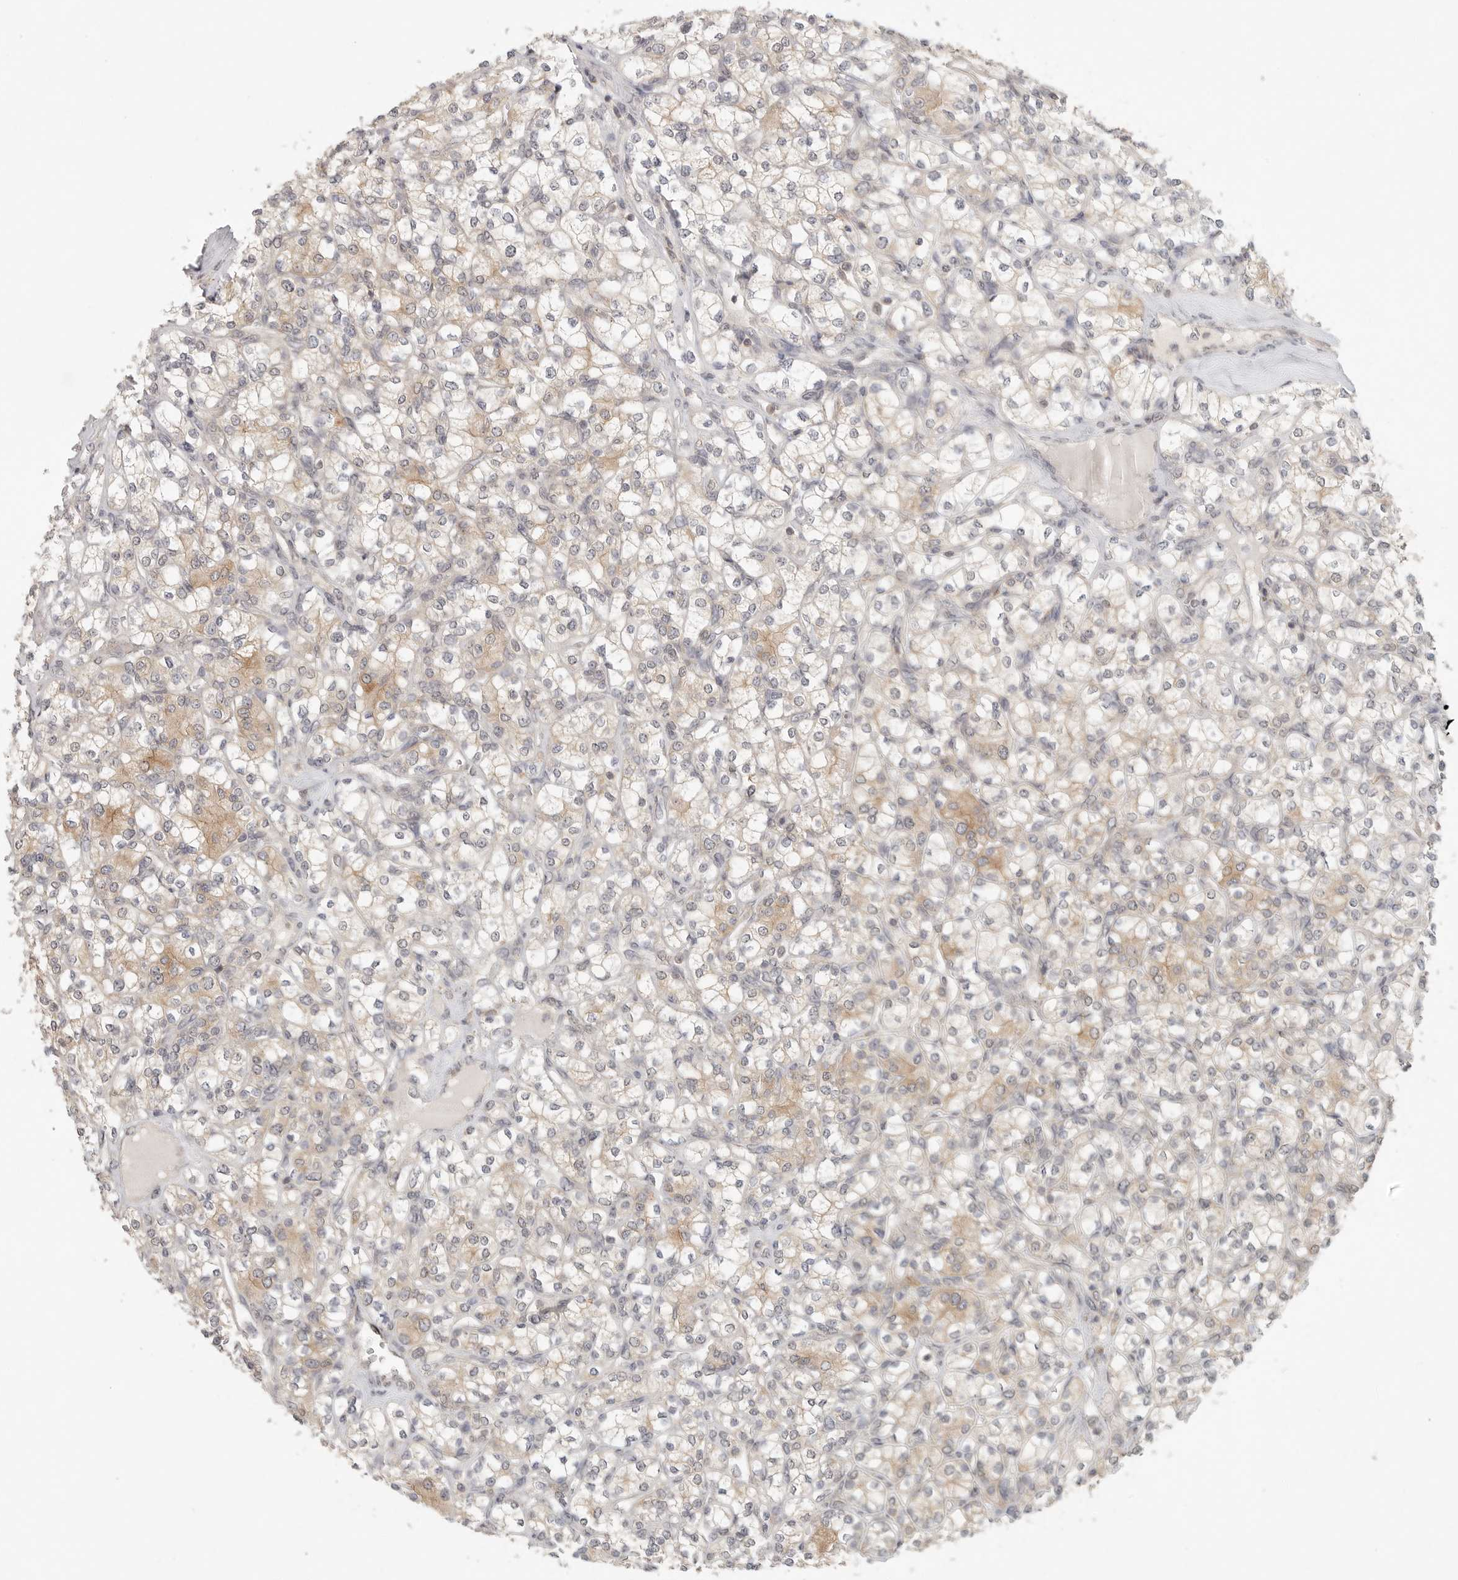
{"staining": {"intensity": "weak", "quantity": "25%-75%", "location": "cytoplasmic/membranous"}, "tissue": "renal cancer", "cell_type": "Tumor cells", "image_type": "cancer", "snomed": [{"axis": "morphology", "description": "Adenocarcinoma, NOS"}, {"axis": "topography", "description": "Kidney"}], "caption": "High-magnification brightfield microscopy of renal cancer stained with DAB (brown) and counterstained with hematoxylin (blue). tumor cells exhibit weak cytoplasmic/membranous expression is appreciated in approximately25%-75% of cells. (Stains: DAB (3,3'-diaminobenzidine) in brown, nuclei in blue, Microscopy: brightfield microscopy at high magnification).", "gene": "HDAC6", "patient": {"sex": "male", "age": 77}}